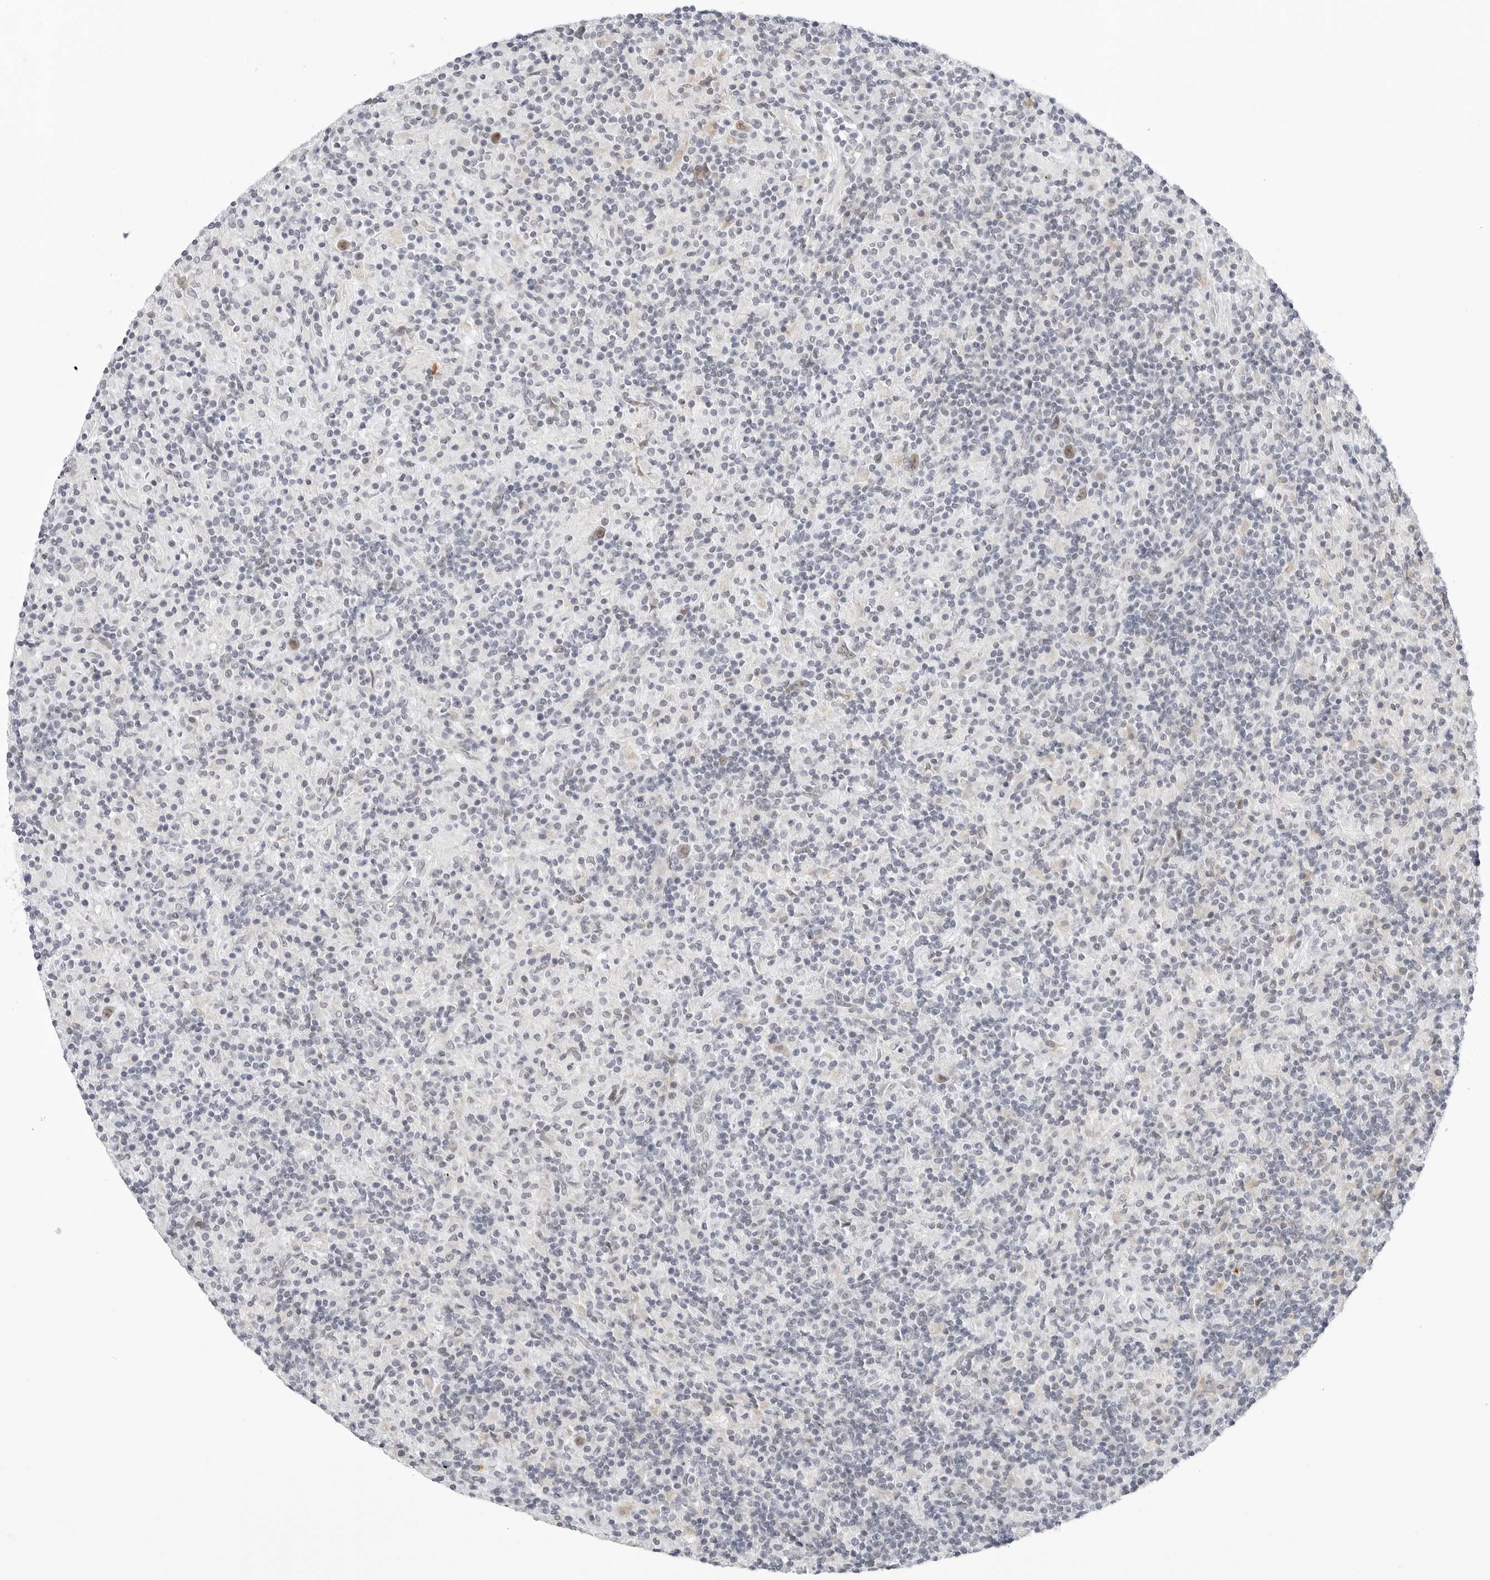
{"staining": {"intensity": "weak", "quantity": "25%-75%", "location": "nuclear"}, "tissue": "lymphoma", "cell_type": "Tumor cells", "image_type": "cancer", "snomed": [{"axis": "morphology", "description": "Hodgkin's disease, NOS"}, {"axis": "topography", "description": "Lymph node"}], "caption": "Human Hodgkin's disease stained for a protein (brown) displays weak nuclear positive expression in about 25%-75% of tumor cells.", "gene": "TSEN2", "patient": {"sex": "male", "age": 70}}